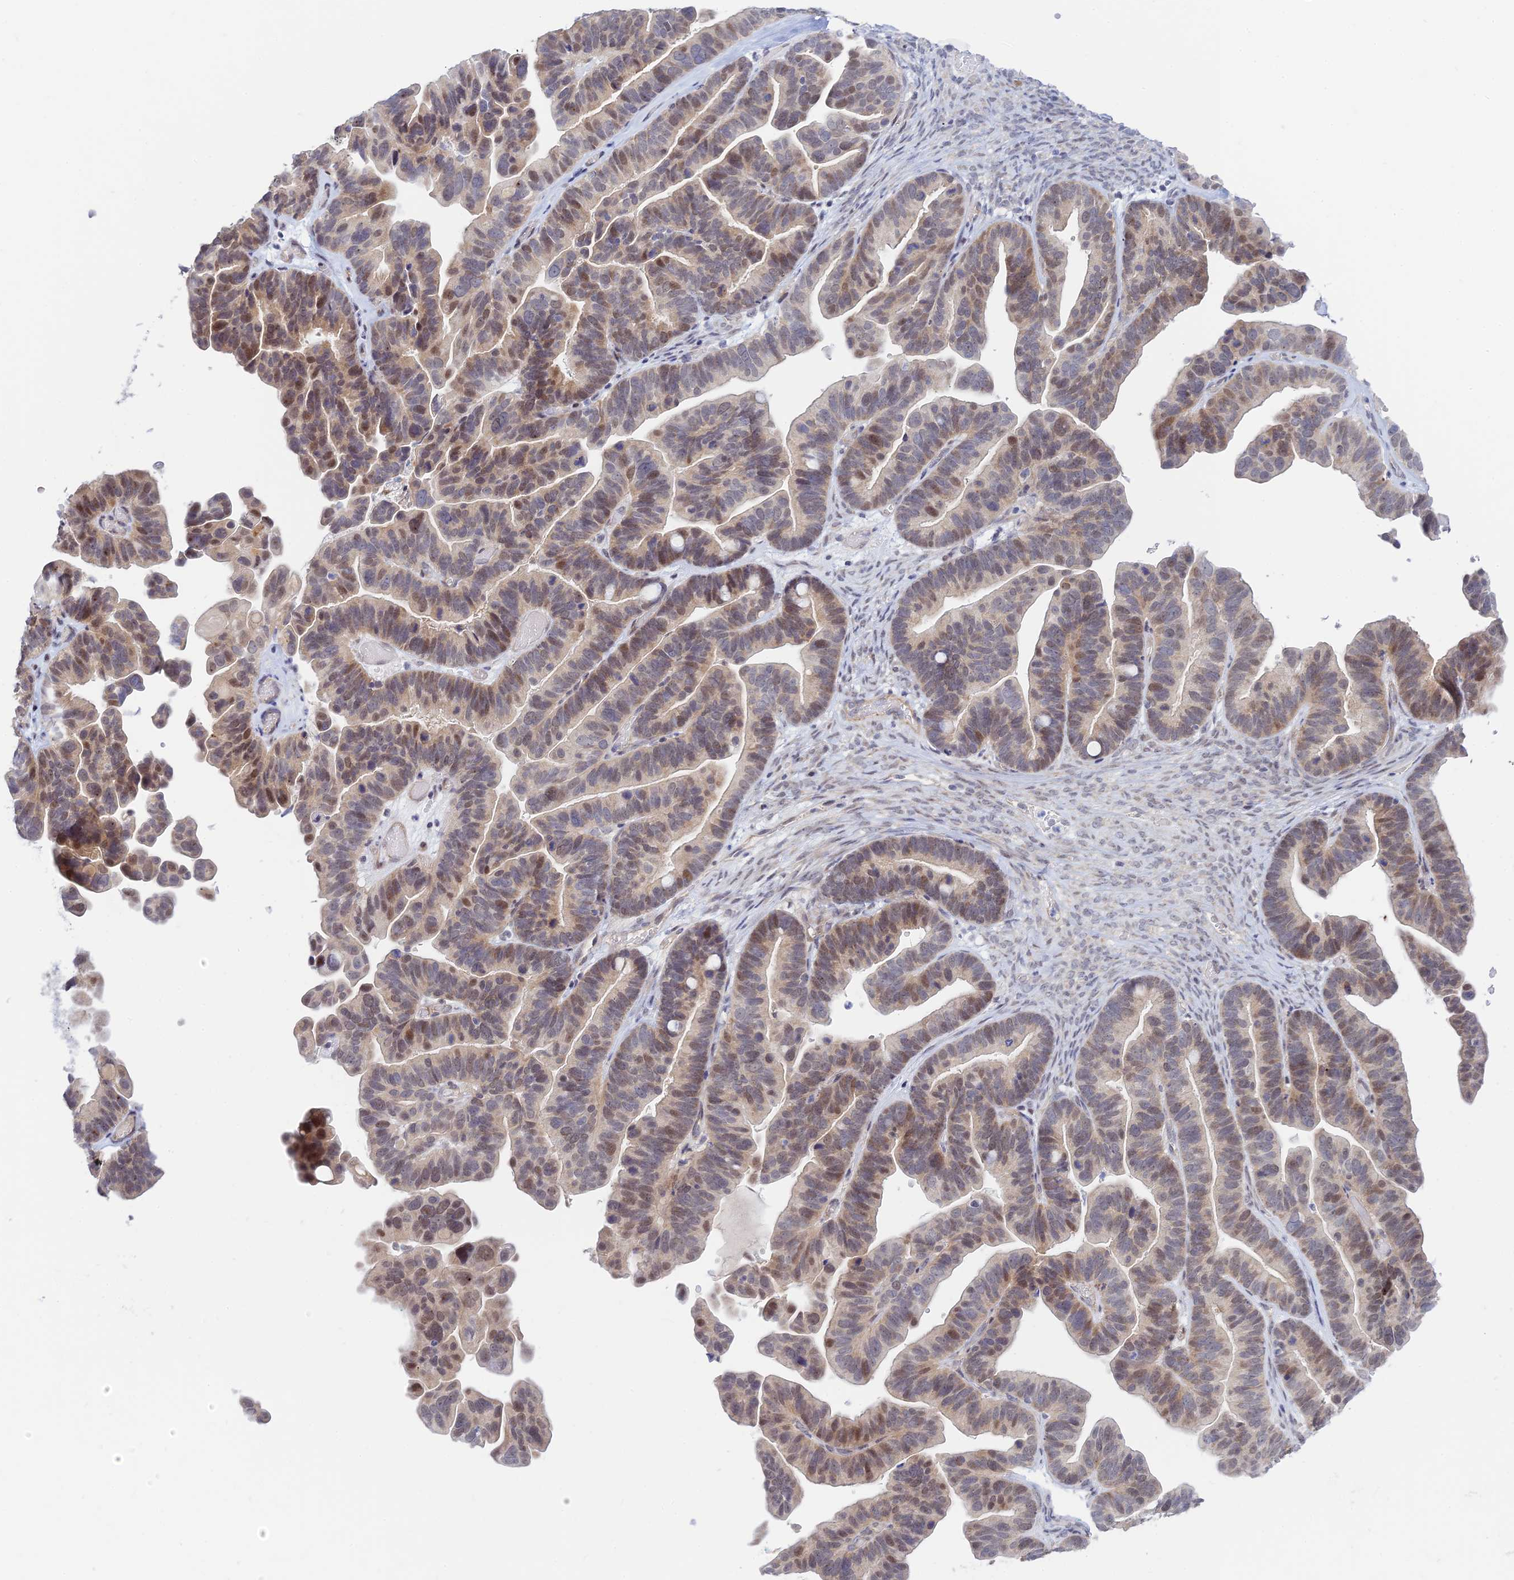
{"staining": {"intensity": "moderate", "quantity": "25%-75%", "location": "nuclear"}, "tissue": "ovarian cancer", "cell_type": "Tumor cells", "image_type": "cancer", "snomed": [{"axis": "morphology", "description": "Cystadenocarcinoma, serous, NOS"}, {"axis": "topography", "description": "Ovary"}], "caption": "Protein analysis of ovarian cancer (serous cystadenocarcinoma) tissue shows moderate nuclear positivity in about 25%-75% of tumor cells.", "gene": "CFAP92", "patient": {"sex": "female", "age": 56}}